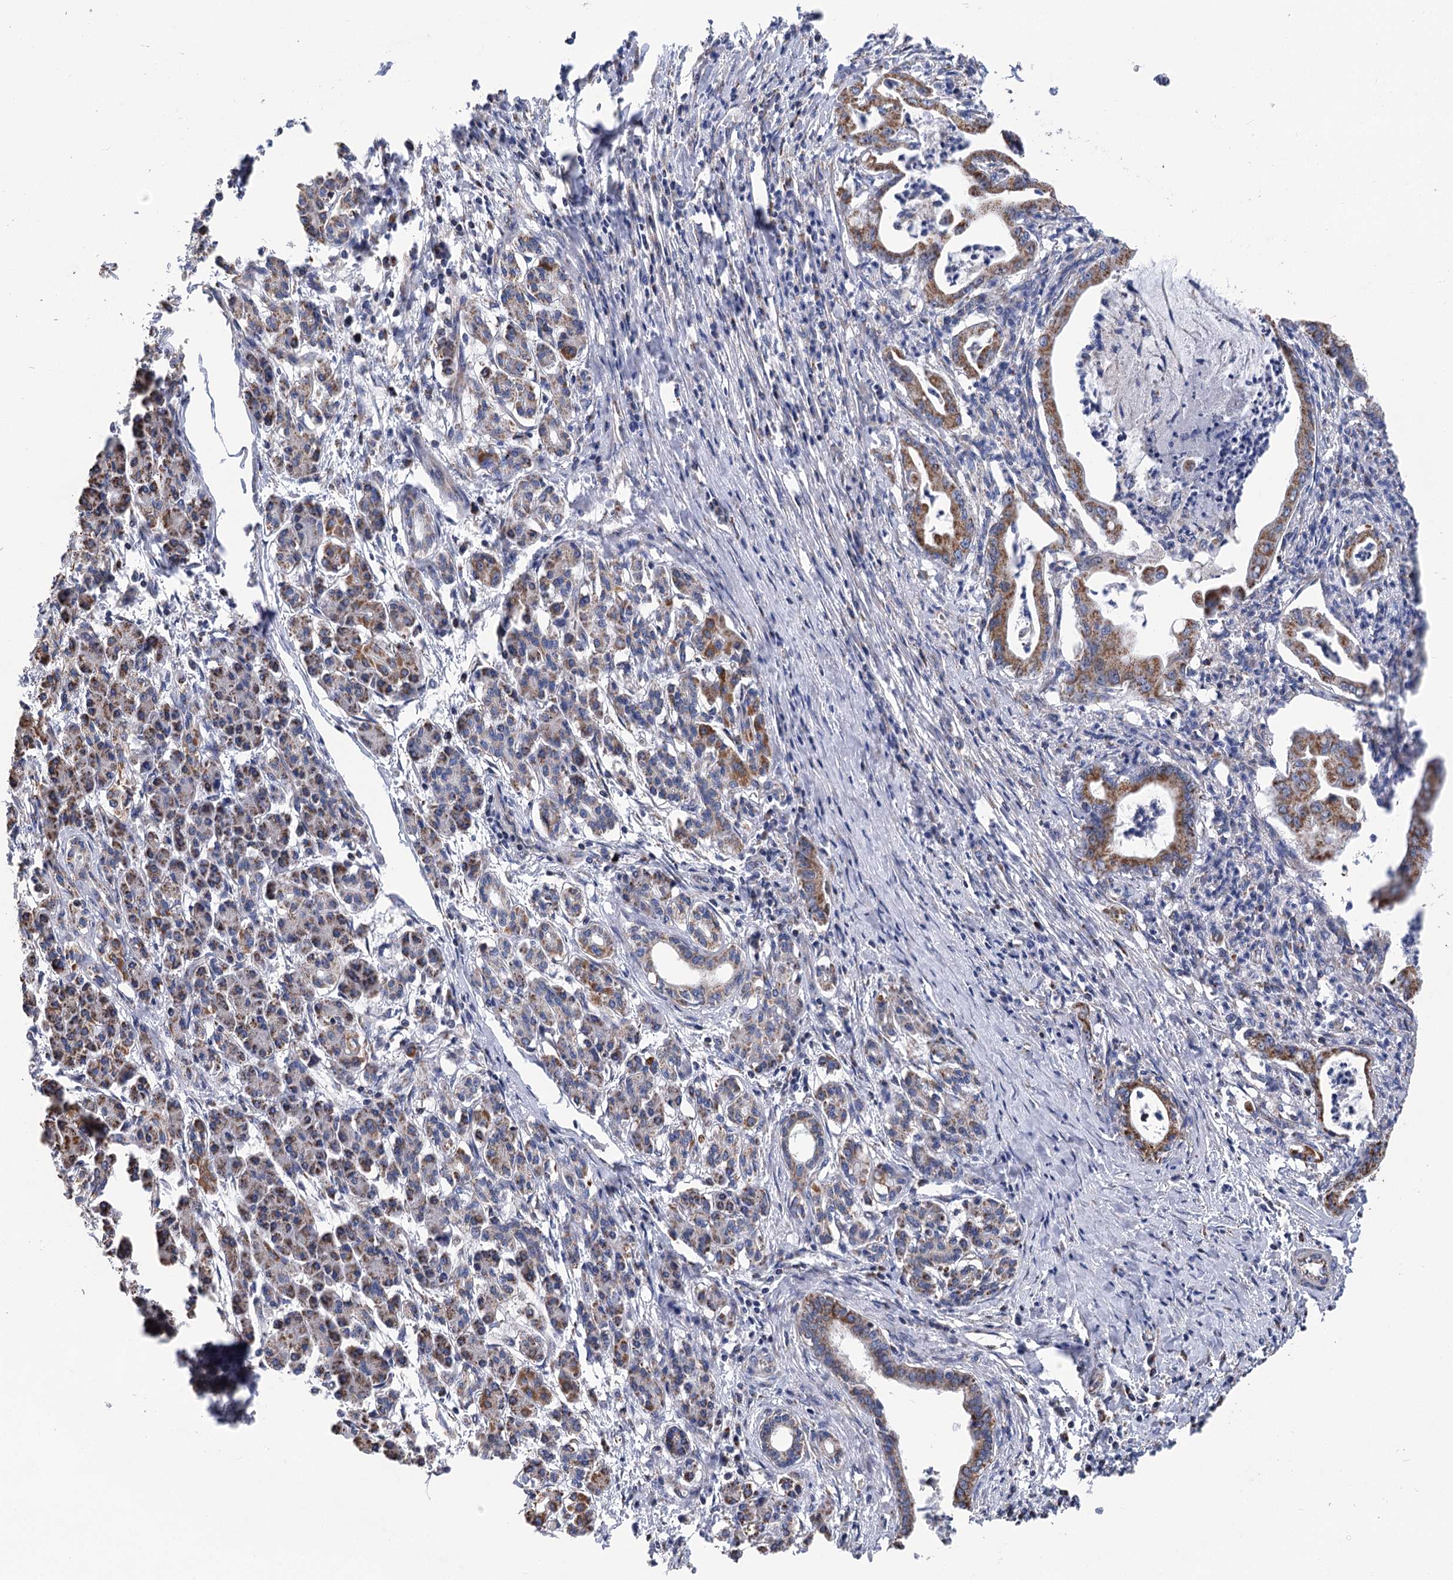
{"staining": {"intensity": "moderate", "quantity": ">75%", "location": "cytoplasmic/membranous"}, "tissue": "pancreatic cancer", "cell_type": "Tumor cells", "image_type": "cancer", "snomed": [{"axis": "morphology", "description": "Adenocarcinoma, NOS"}, {"axis": "topography", "description": "Pancreas"}], "caption": "IHC micrograph of human pancreatic adenocarcinoma stained for a protein (brown), which displays medium levels of moderate cytoplasmic/membranous positivity in approximately >75% of tumor cells.", "gene": "CCDC73", "patient": {"sex": "female", "age": 55}}